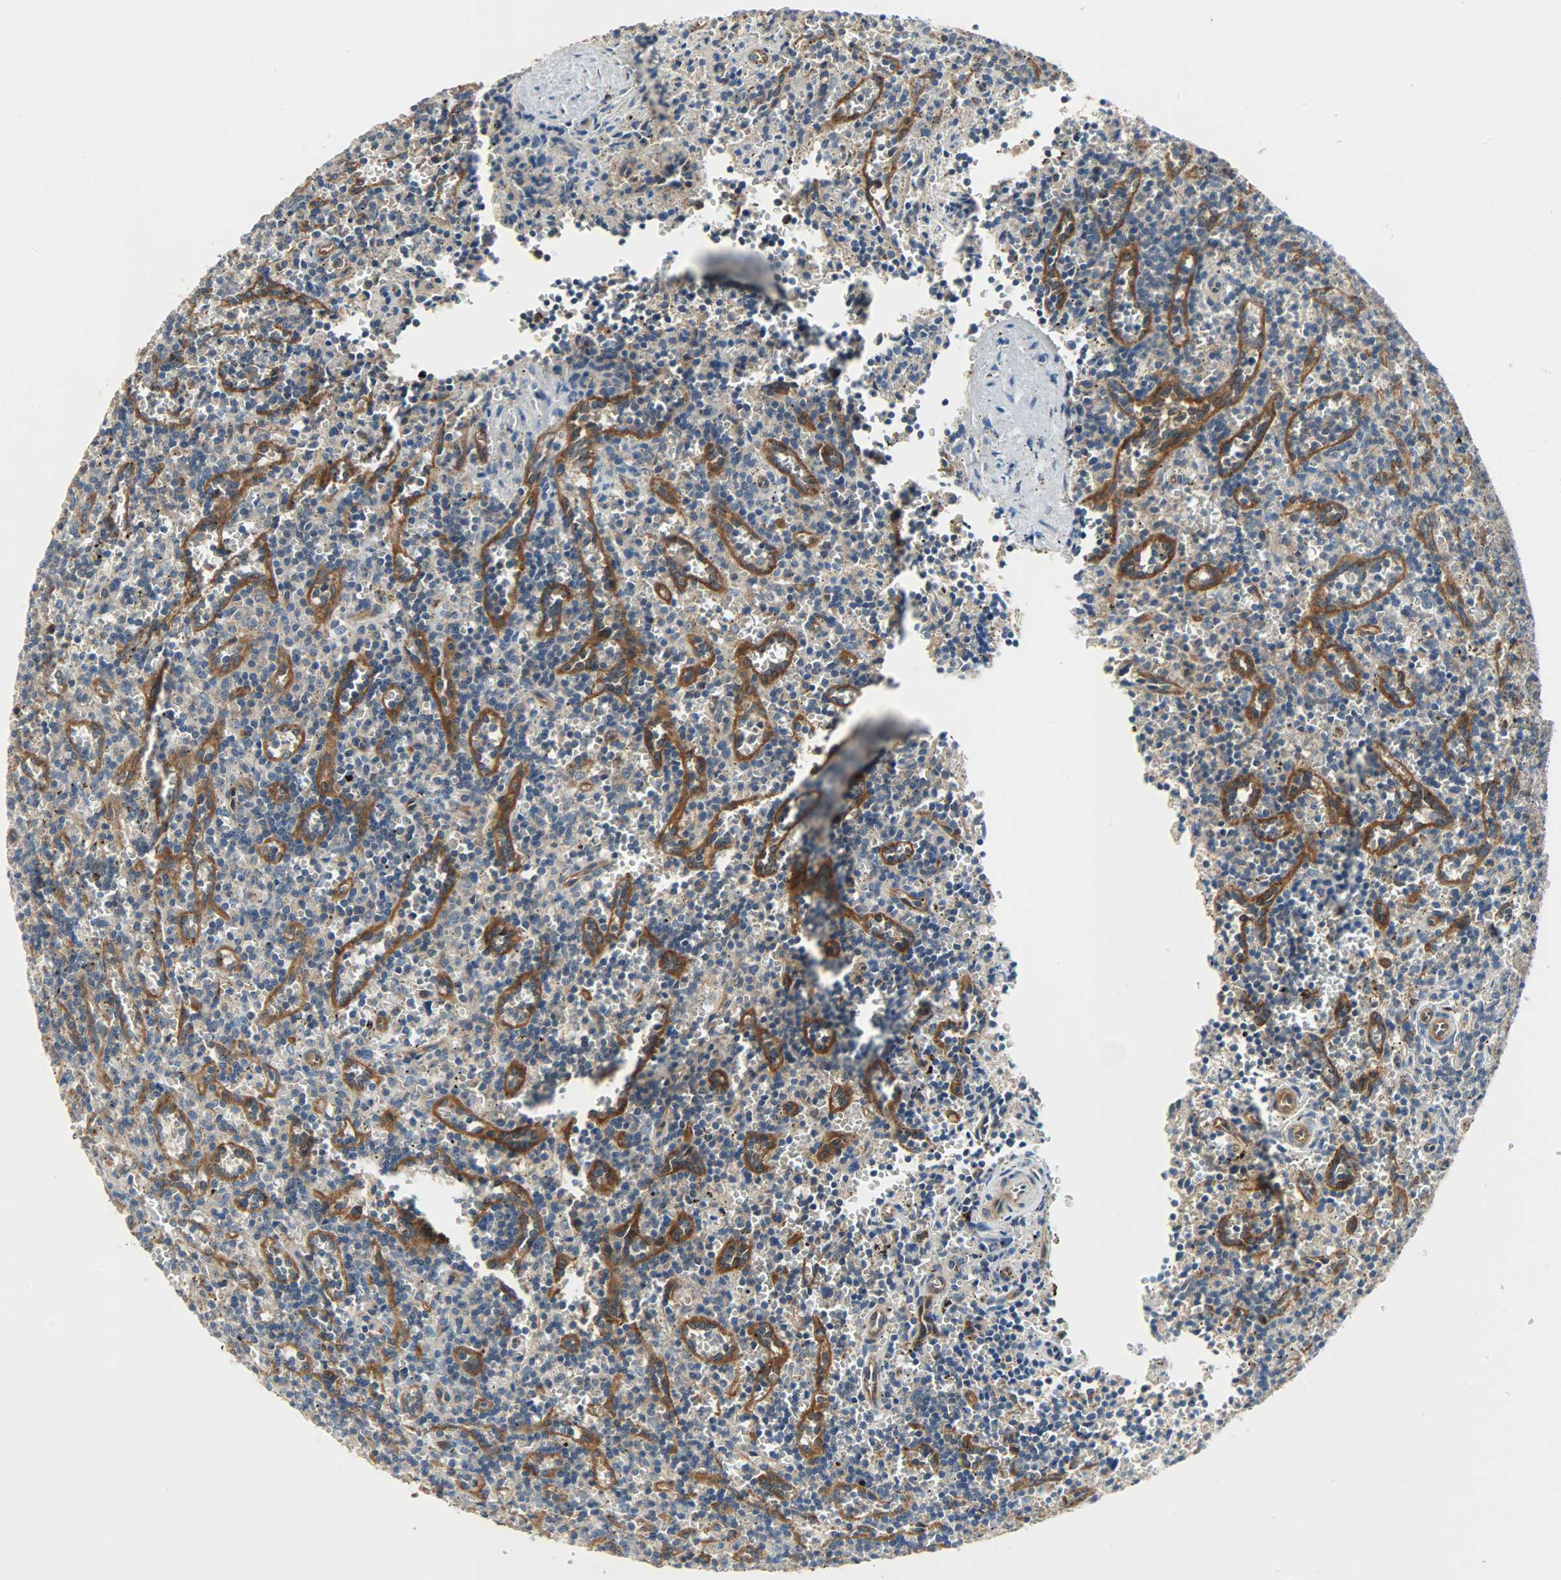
{"staining": {"intensity": "weak", "quantity": "25%-75%", "location": "cytoplasmic/membranous"}, "tissue": "lymphoma", "cell_type": "Tumor cells", "image_type": "cancer", "snomed": [{"axis": "morphology", "description": "Malignant lymphoma, non-Hodgkin's type, Low grade"}, {"axis": "topography", "description": "Spleen"}], "caption": "Immunohistochemical staining of human low-grade malignant lymphoma, non-Hodgkin's type displays low levels of weak cytoplasmic/membranous expression in approximately 25%-75% of tumor cells. The protein of interest is stained brown, and the nuclei are stained in blue (DAB (3,3'-diaminobenzidine) IHC with brightfield microscopy, high magnification).", "gene": "KIAA1217", "patient": {"sex": "male", "age": 73}}